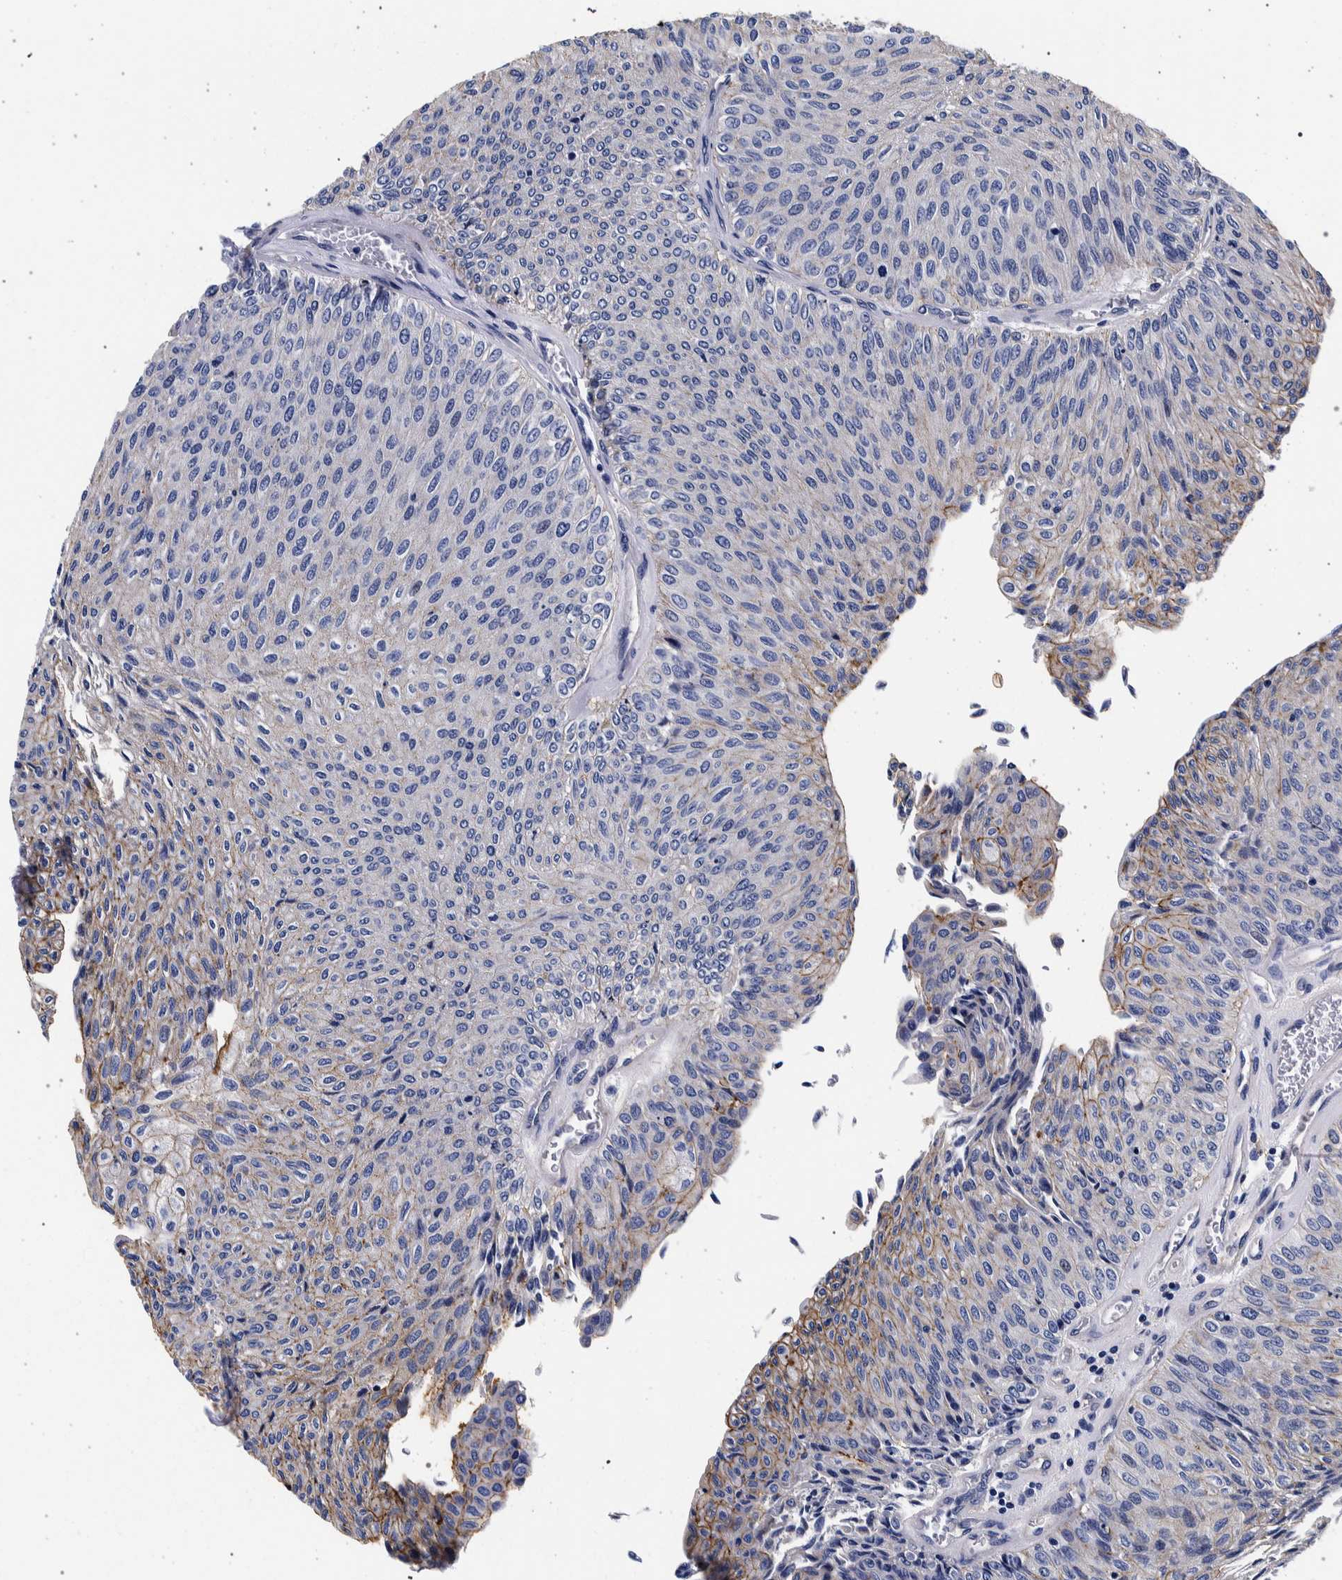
{"staining": {"intensity": "weak", "quantity": "<25%", "location": "cytoplasmic/membranous"}, "tissue": "urothelial cancer", "cell_type": "Tumor cells", "image_type": "cancer", "snomed": [{"axis": "morphology", "description": "Urothelial carcinoma, Low grade"}, {"axis": "topography", "description": "Urinary bladder"}], "caption": "IHC image of human low-grade urothelial carcinoma stained for a protein (brown), which exhibits no staining in tumor cells.", "gene": "NIBAN2", "patient": {"sex": "male", "age": 78}}